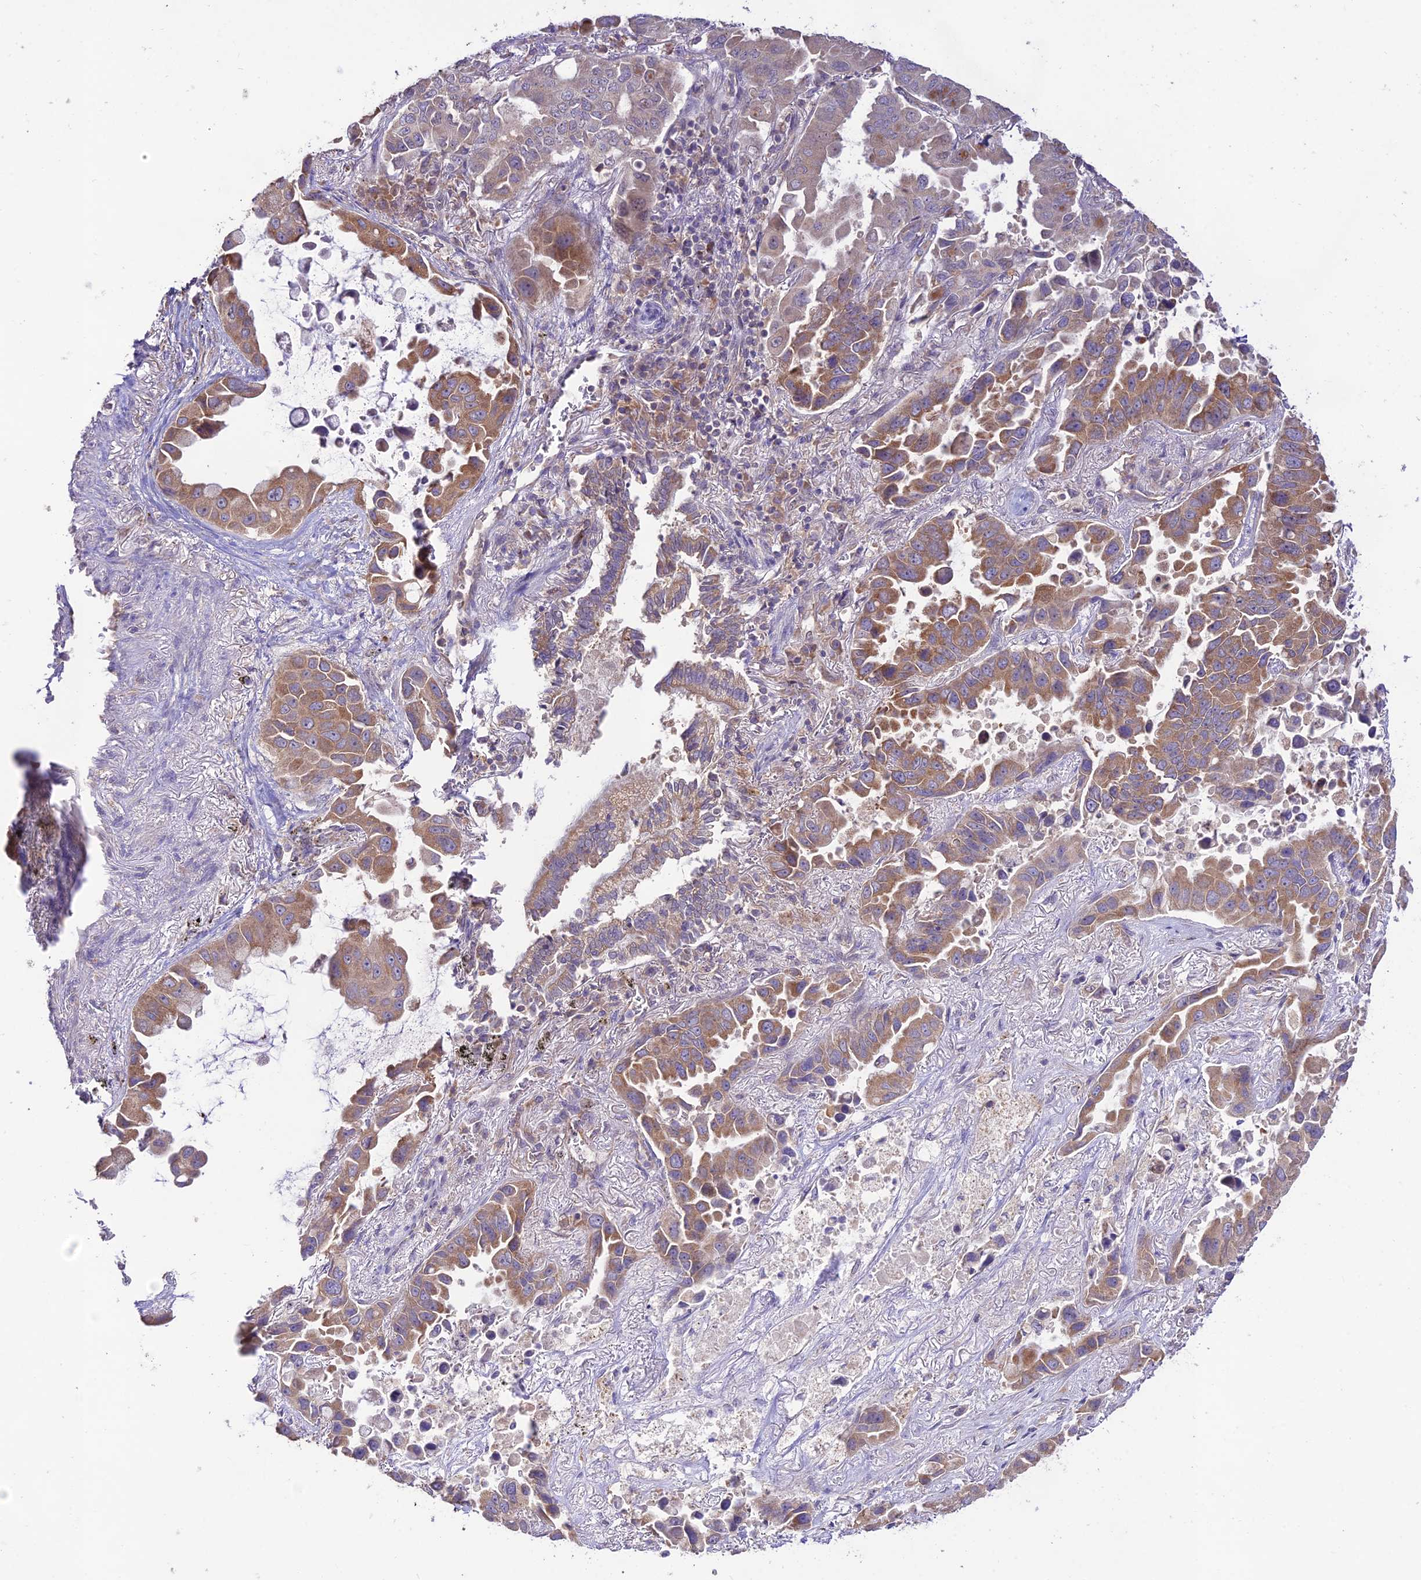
{"staining": {"intensity": "moderate", "quantity": ">75%", "location": "cytoplasmic/membranous"}, "tissue": "lung cancer", "cell_type": "Tumor cells", "image_type": "cancer", "snomed": [{"axis": "morphology", "description": "Adenocarcinoma, NOS"}, {"axis": "topography", "description": "Lung"}], "caption": "Protein staining of lung cancer tissue displays moderate cytoplasmic/membranous expression in approximately >75% of tumor cells.", "gene": "TMEM259", "patient": {"sex": "male", "age": 64}}